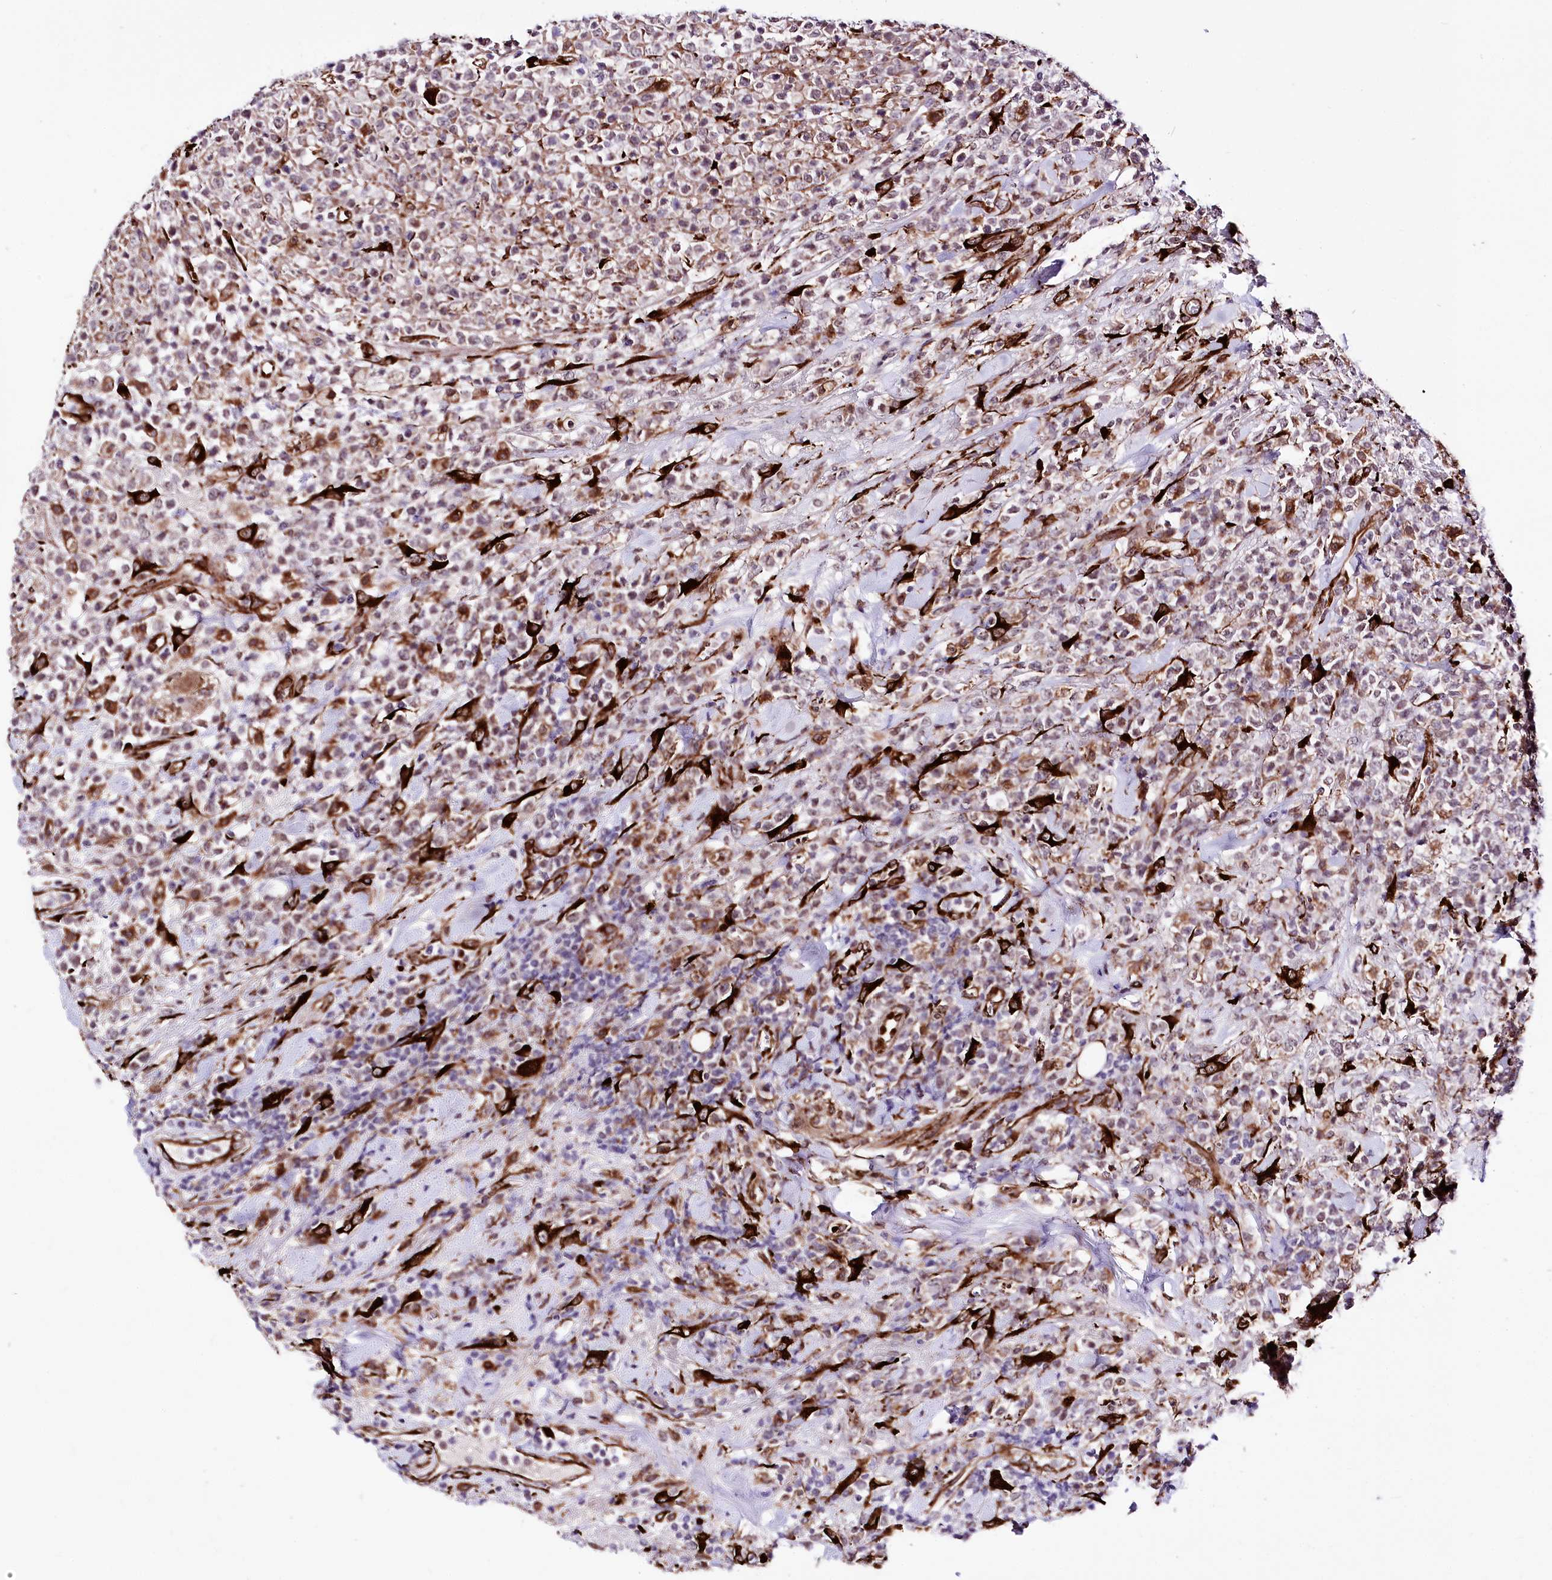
{"staining": {"intensity": "negative", "quantity": "none", "location": "none"}, "tissue": "lymphoma", "cell_type": "Tumor cells", "image_type": "cancer", "snomed": [{"axis": "morphology", "description": "Malignant lymphoma, non-Hodgkin's type, High grade"}, {"axis": "topography", "description": "Colon"}], "caption": "Tumor cells are negative for brown protein staining in malignant lymphoma, non-Hodgkin's type (high-grade).", "gene": "WWC1", "patient": {"sex": "female", "age": 53}}